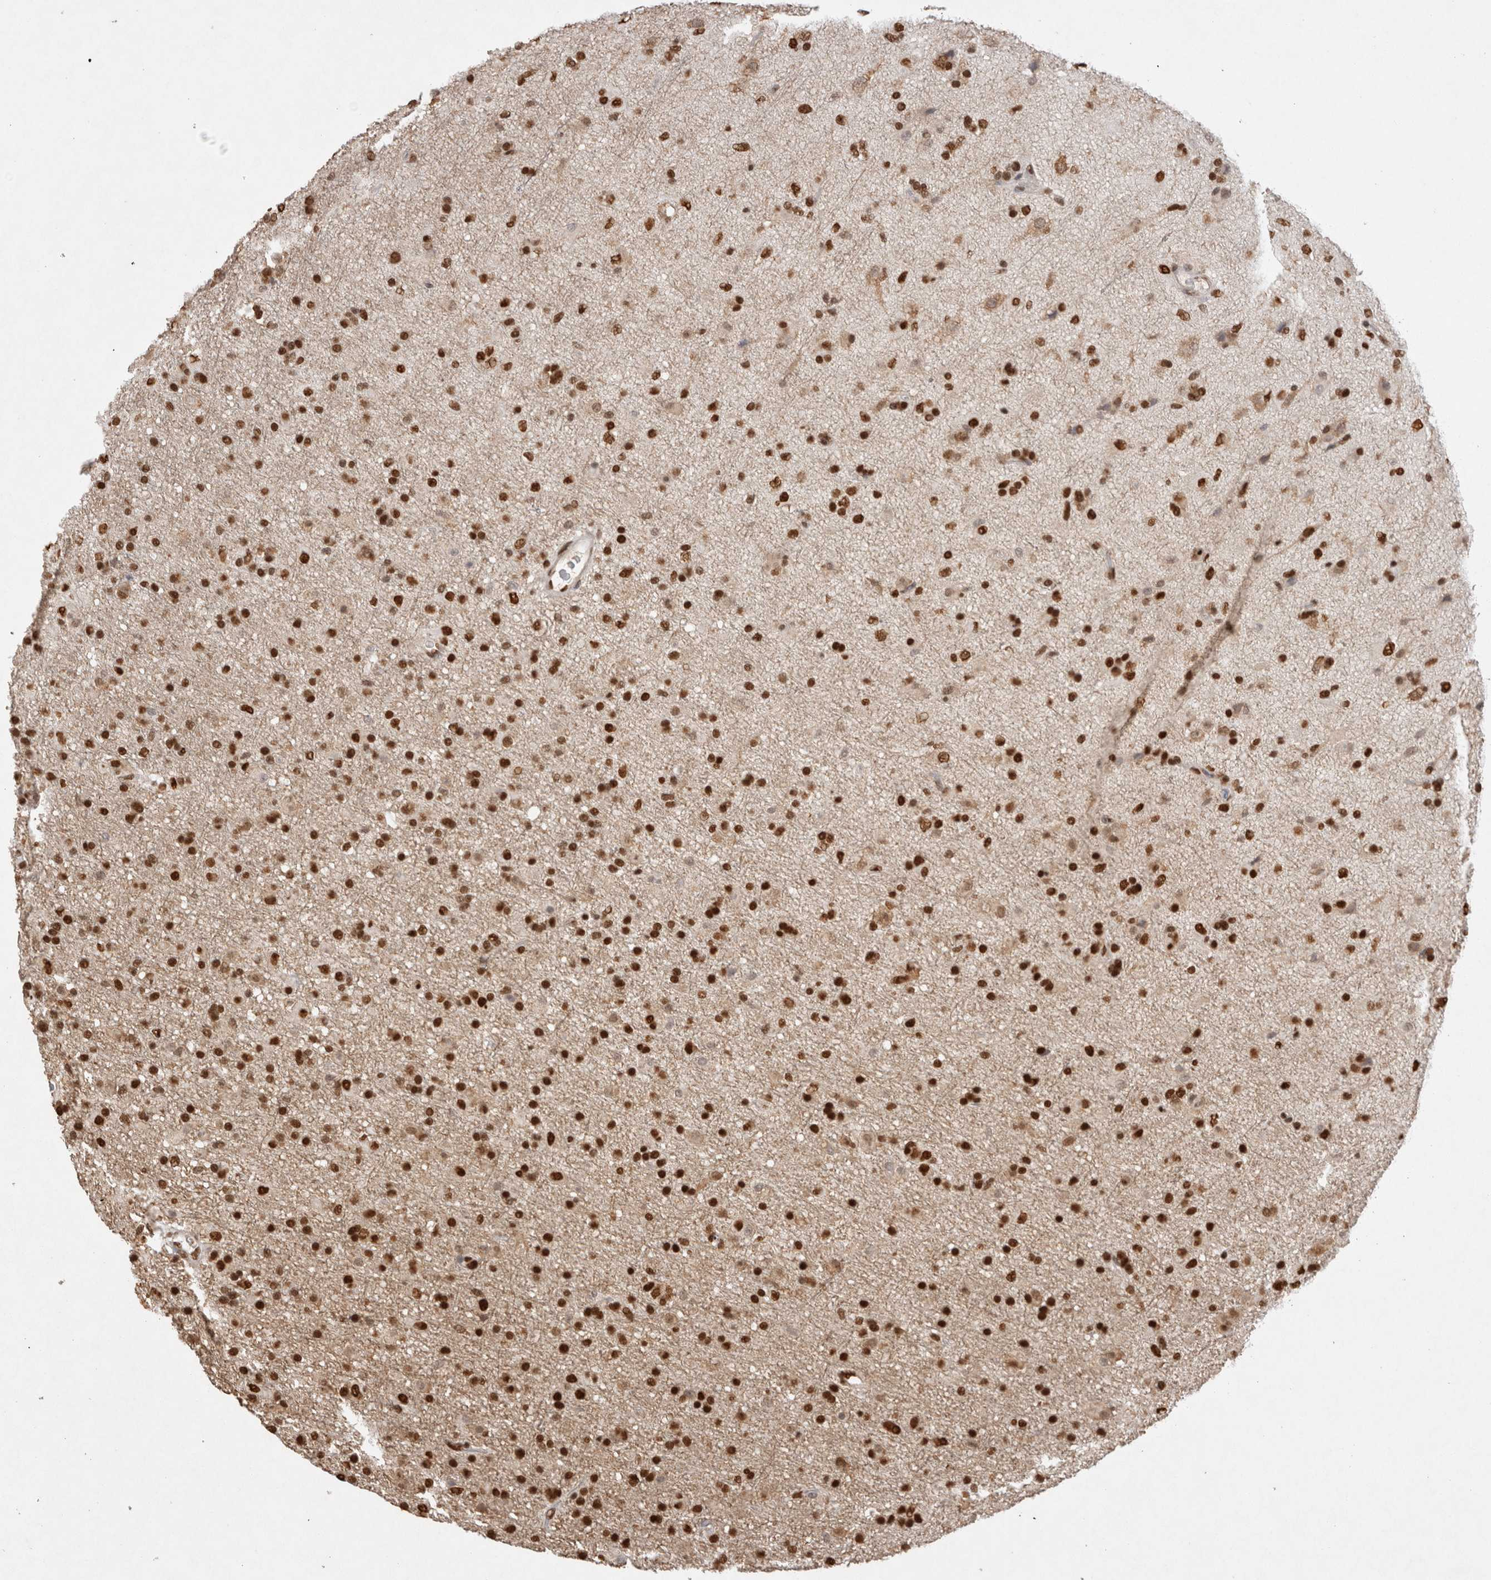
{"staining": {"intensity": "strong", "quantity": ">75%", "location": "nuclear"}, "tissue": "glioma", "cell_type": "Tumor cells", "image_type": "cancer", "snomed": [{"axis": "morphology", "description": "Glioma, malignant, Low grade"}, {"axis": "topography", "description": "Brain"}], "caption": "IHC photomicrograph of neoplastic tissue: human low-grade glioma (malignant) stained using immunohistochemistry shows high levels of strong protein expression localized specifically in the nuclear of tumor cells, appearing as a nuclear brown color.", "gene": "HDGF", "patient": {"sex": "male", "age": 65}}